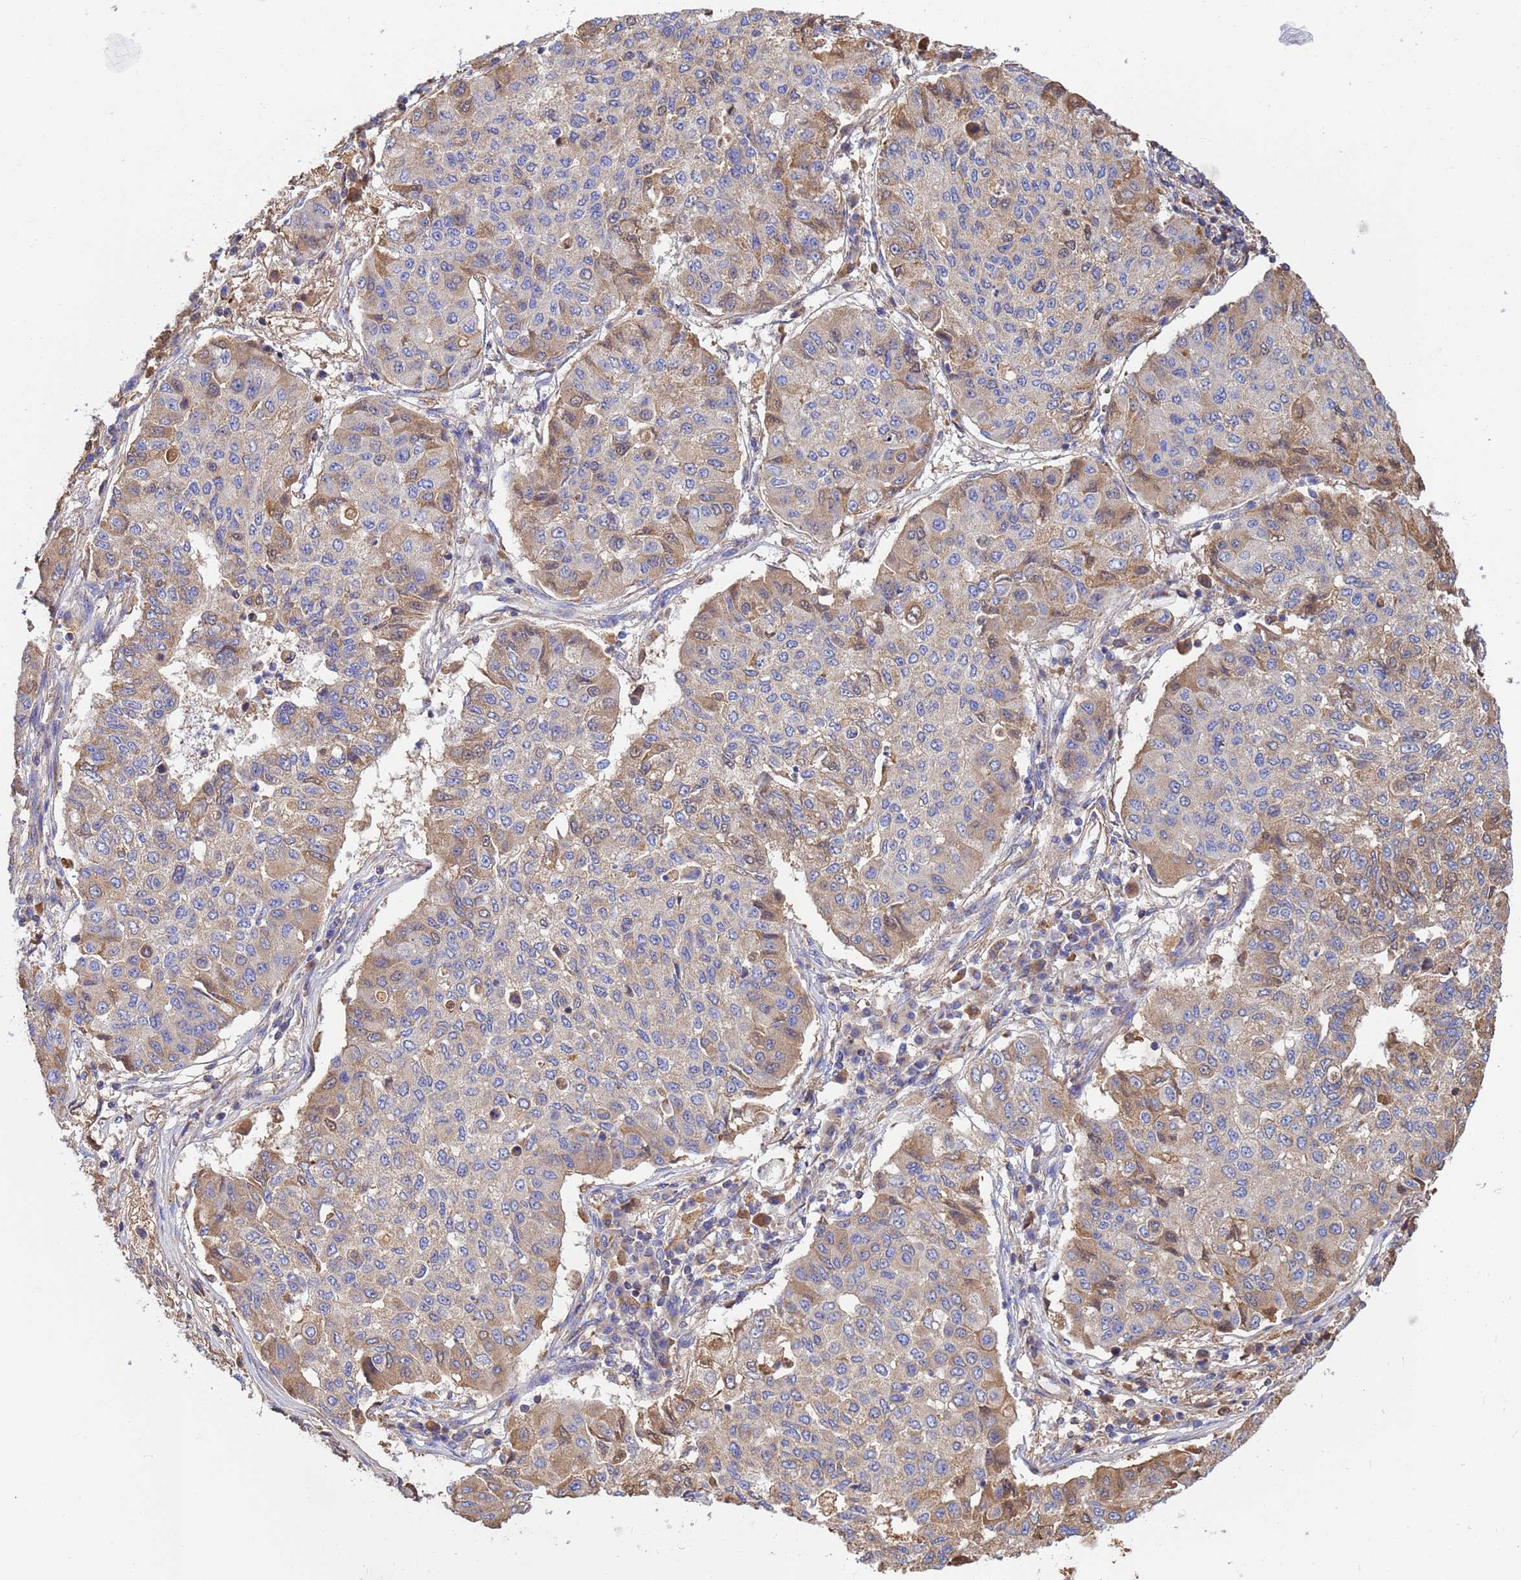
{"staining": {"intensity": "moderate", "quantity": "<25%", "location": "cytoplasmic/membranous"}, "tissue": "lung cancer", "cell_type": "Tumor cells", "image_type": "cancer", "snomed": [{"axis": "morphology", "description": "Squamous cell carcinoma, NOS"}, {"axis": "topography", "description": "Lung"}], "caption": "This histopathology image reveals lung cancer stained with IHC to label a protein in brown. The cytoplasmic/membranous of tumor cells show moderate positivity for the protein. Nuclei are counter-stained blue.", "gene": "GLUD1", "patient": {"sex": "male", "age": 74}}